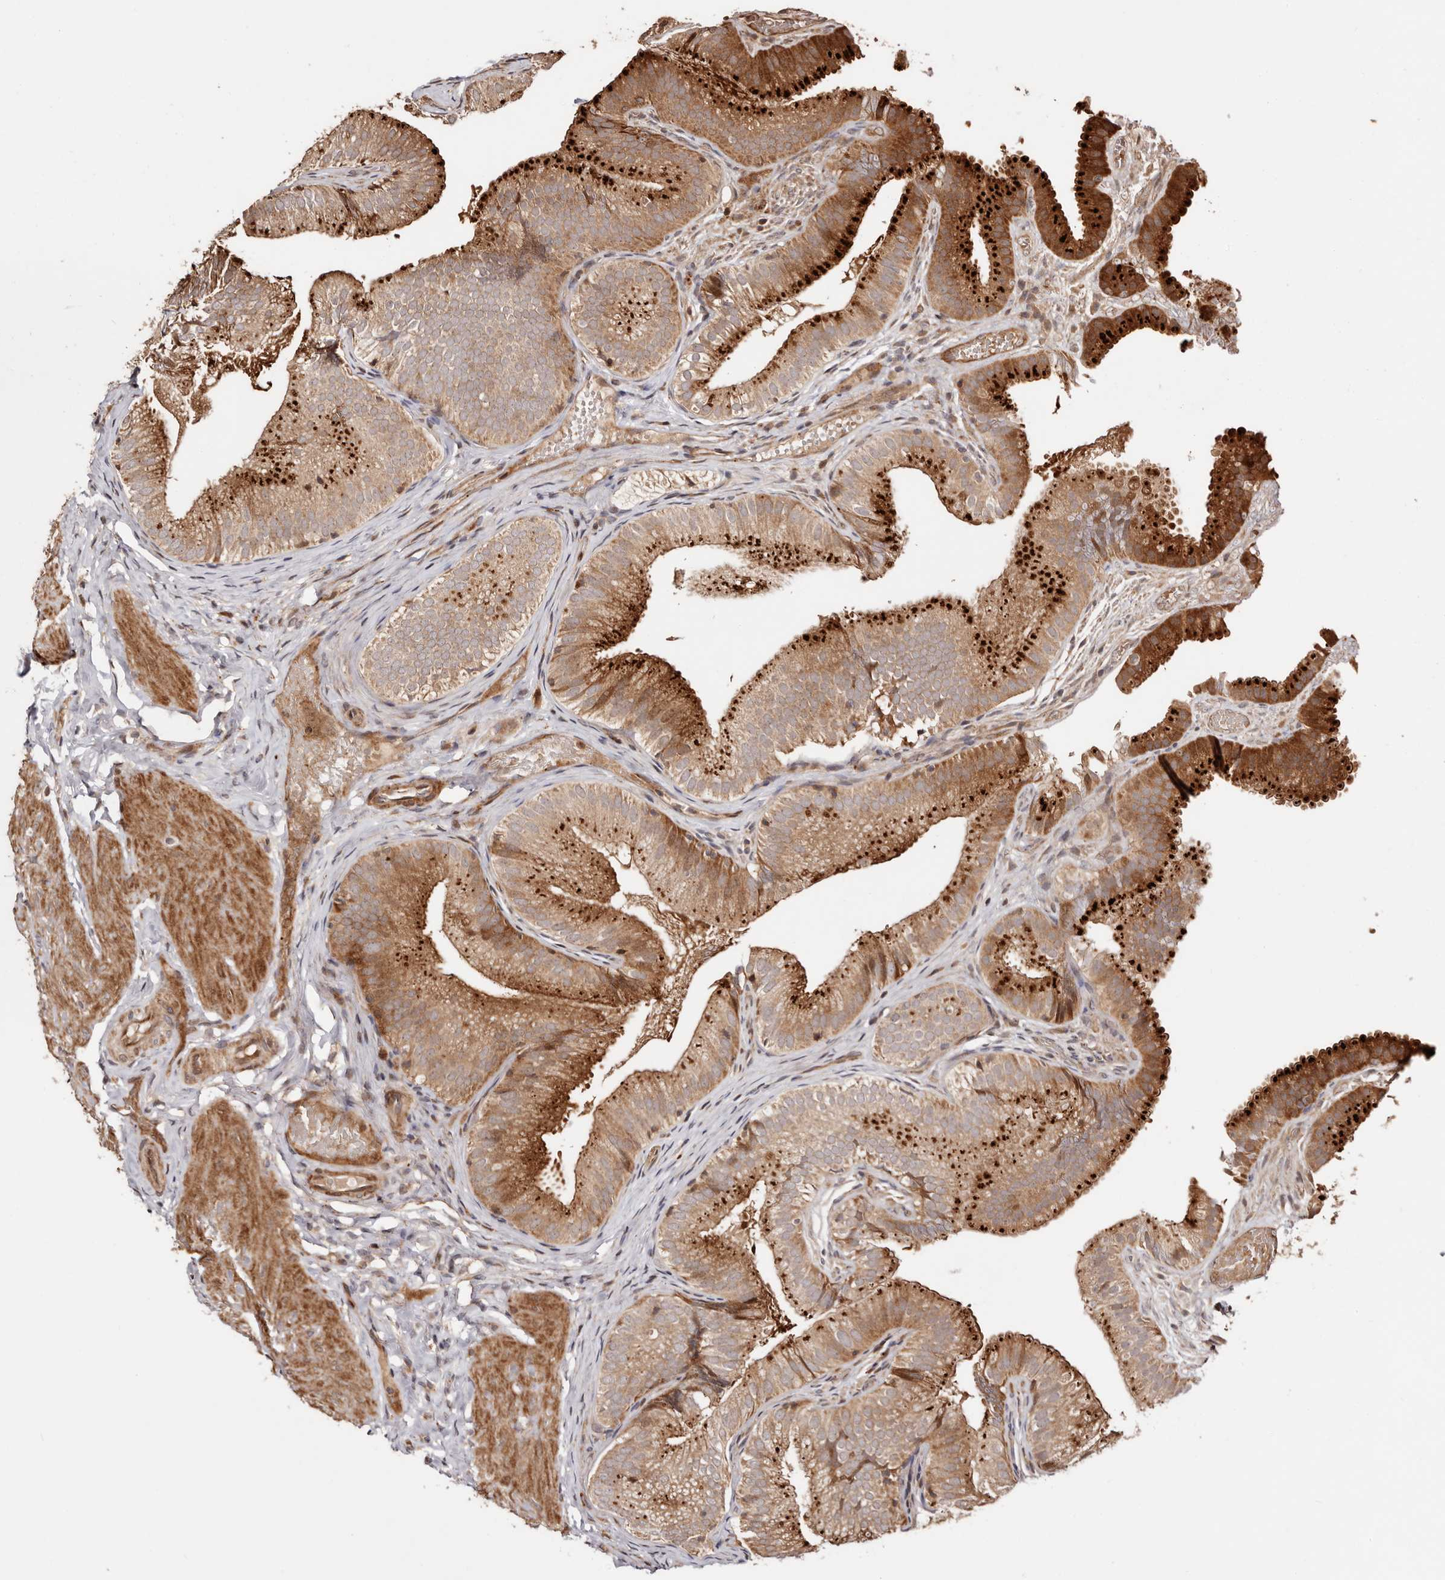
{"staining": {"intensity": "strong", "quantity": ">75%", "location": "cytoplasmic/membranous"}, "tissue": "gallbladder", "cell_type": "Glandular cells", "image_type": "normal", "snomed": [{"axis": "morphology", "description": "Normal tissue, NOS"}, {"axis": "topography", "description": "Gallbladder"}], "caption": "Immunohistochemistry (IHC) histopathology image of normal gallbladder: gallbladder stained using IHC shows high levels of strong protein expression localized specifically in the cytoplasmic/membranous of glandular cells, appearing as a cytoplasmic/membranous brown color.", "gene": "PTPN22", "patient": {"sex": "female", "age": 30}}